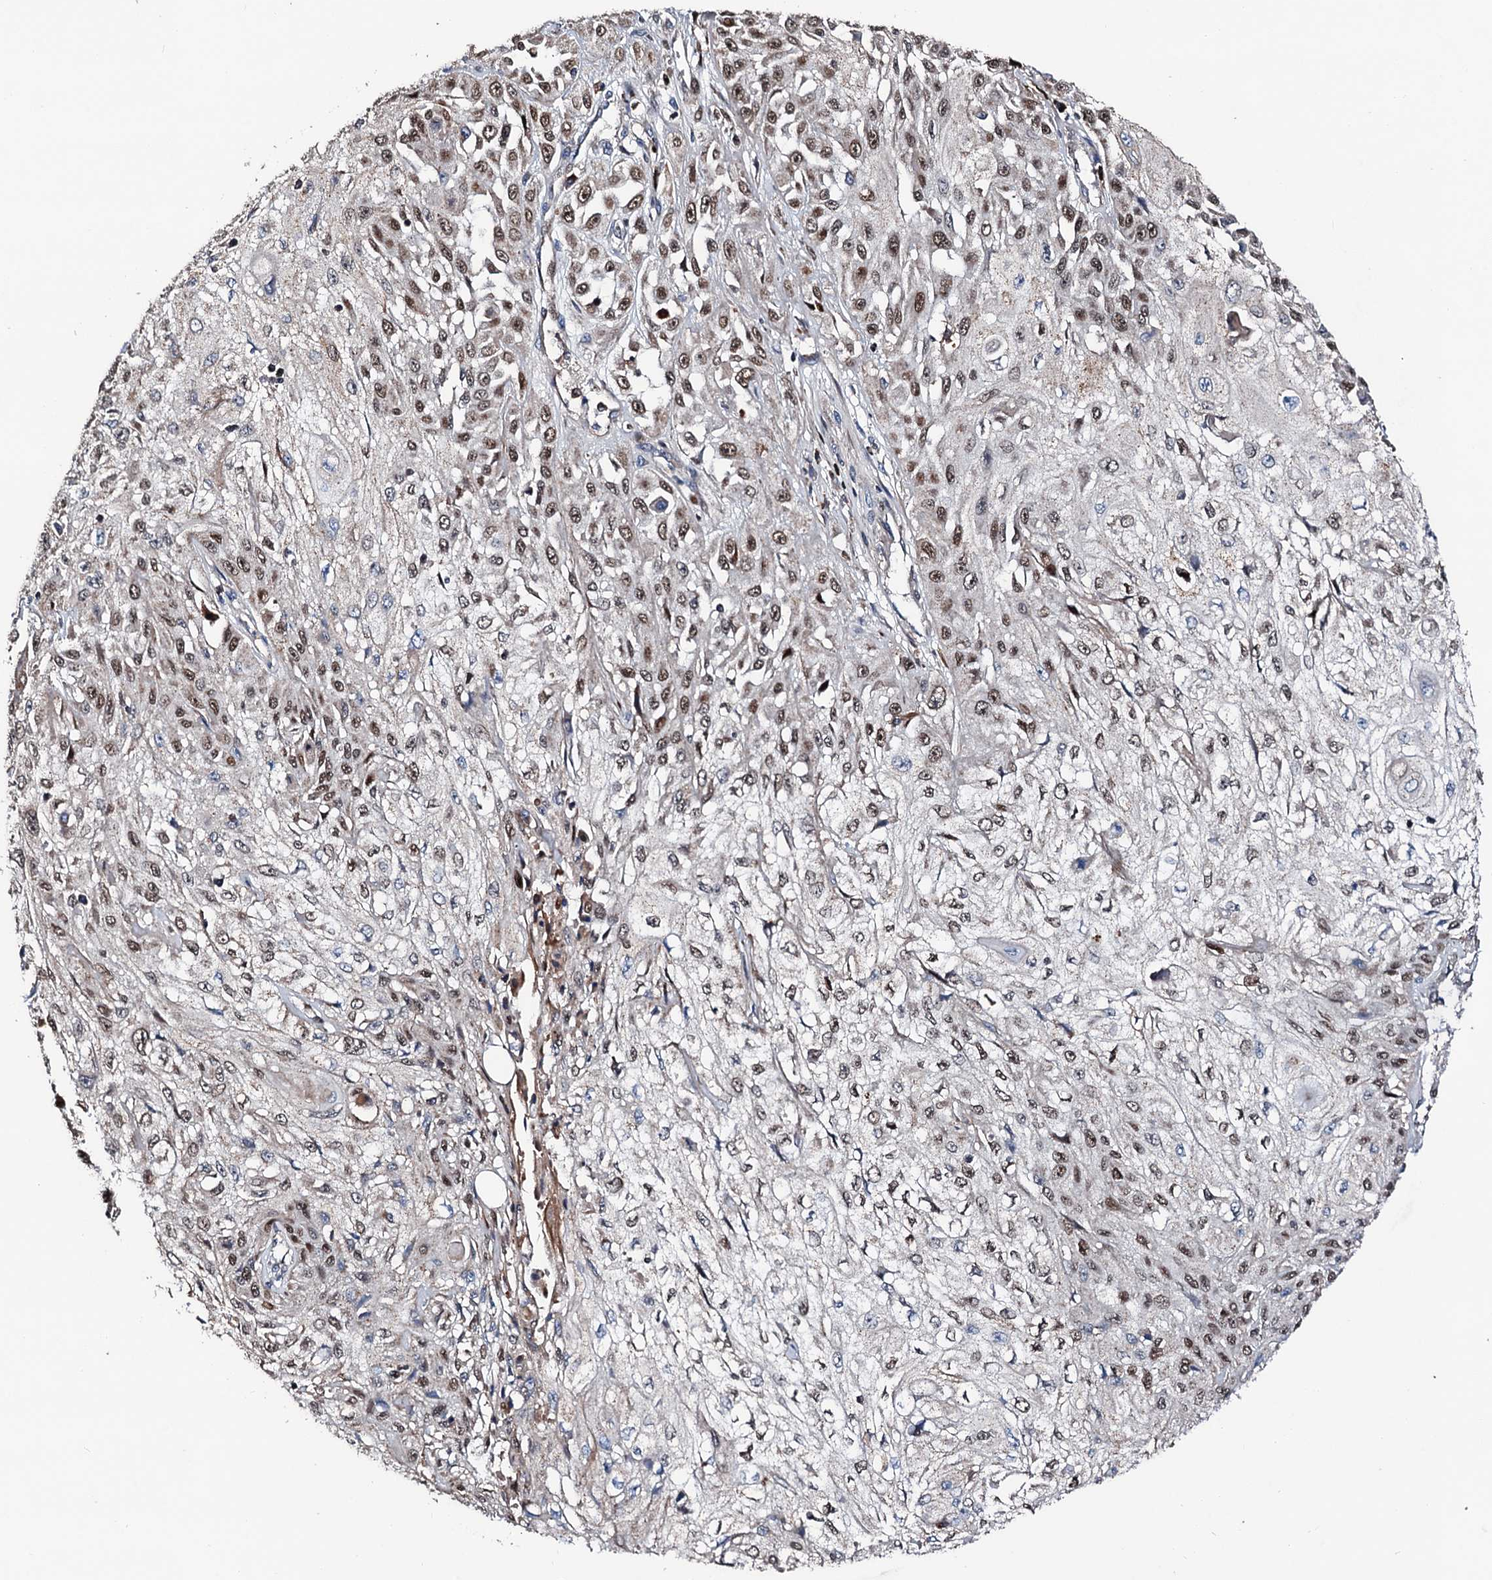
{"staining": {"intensity": "moderate", "quantity": ">75%", "location": "nuclear"}, "tissue": "skin cancer", "cell_type": "Tumor cells", "image_type": "cancer", "snomed": [{"axis": "morphology", "description": "Squamous cell carcinoma, NOS"}, {"axis": "morphology", "description": "Squamous cell carcinoma, metastatic, NOS"}, {"axis": "topography", "description": "Skin"}, {"axis": "topography", "description": "Lymph node"}], "caption": "Human skin cancer (metastatic squamous cell carcinoma) stained with a brown dye exhibits moderate nuclear positive staining in about >75% of tumor cells.", "gene": "KIF18A", "patient": {"sex": "male", "age": 75}}